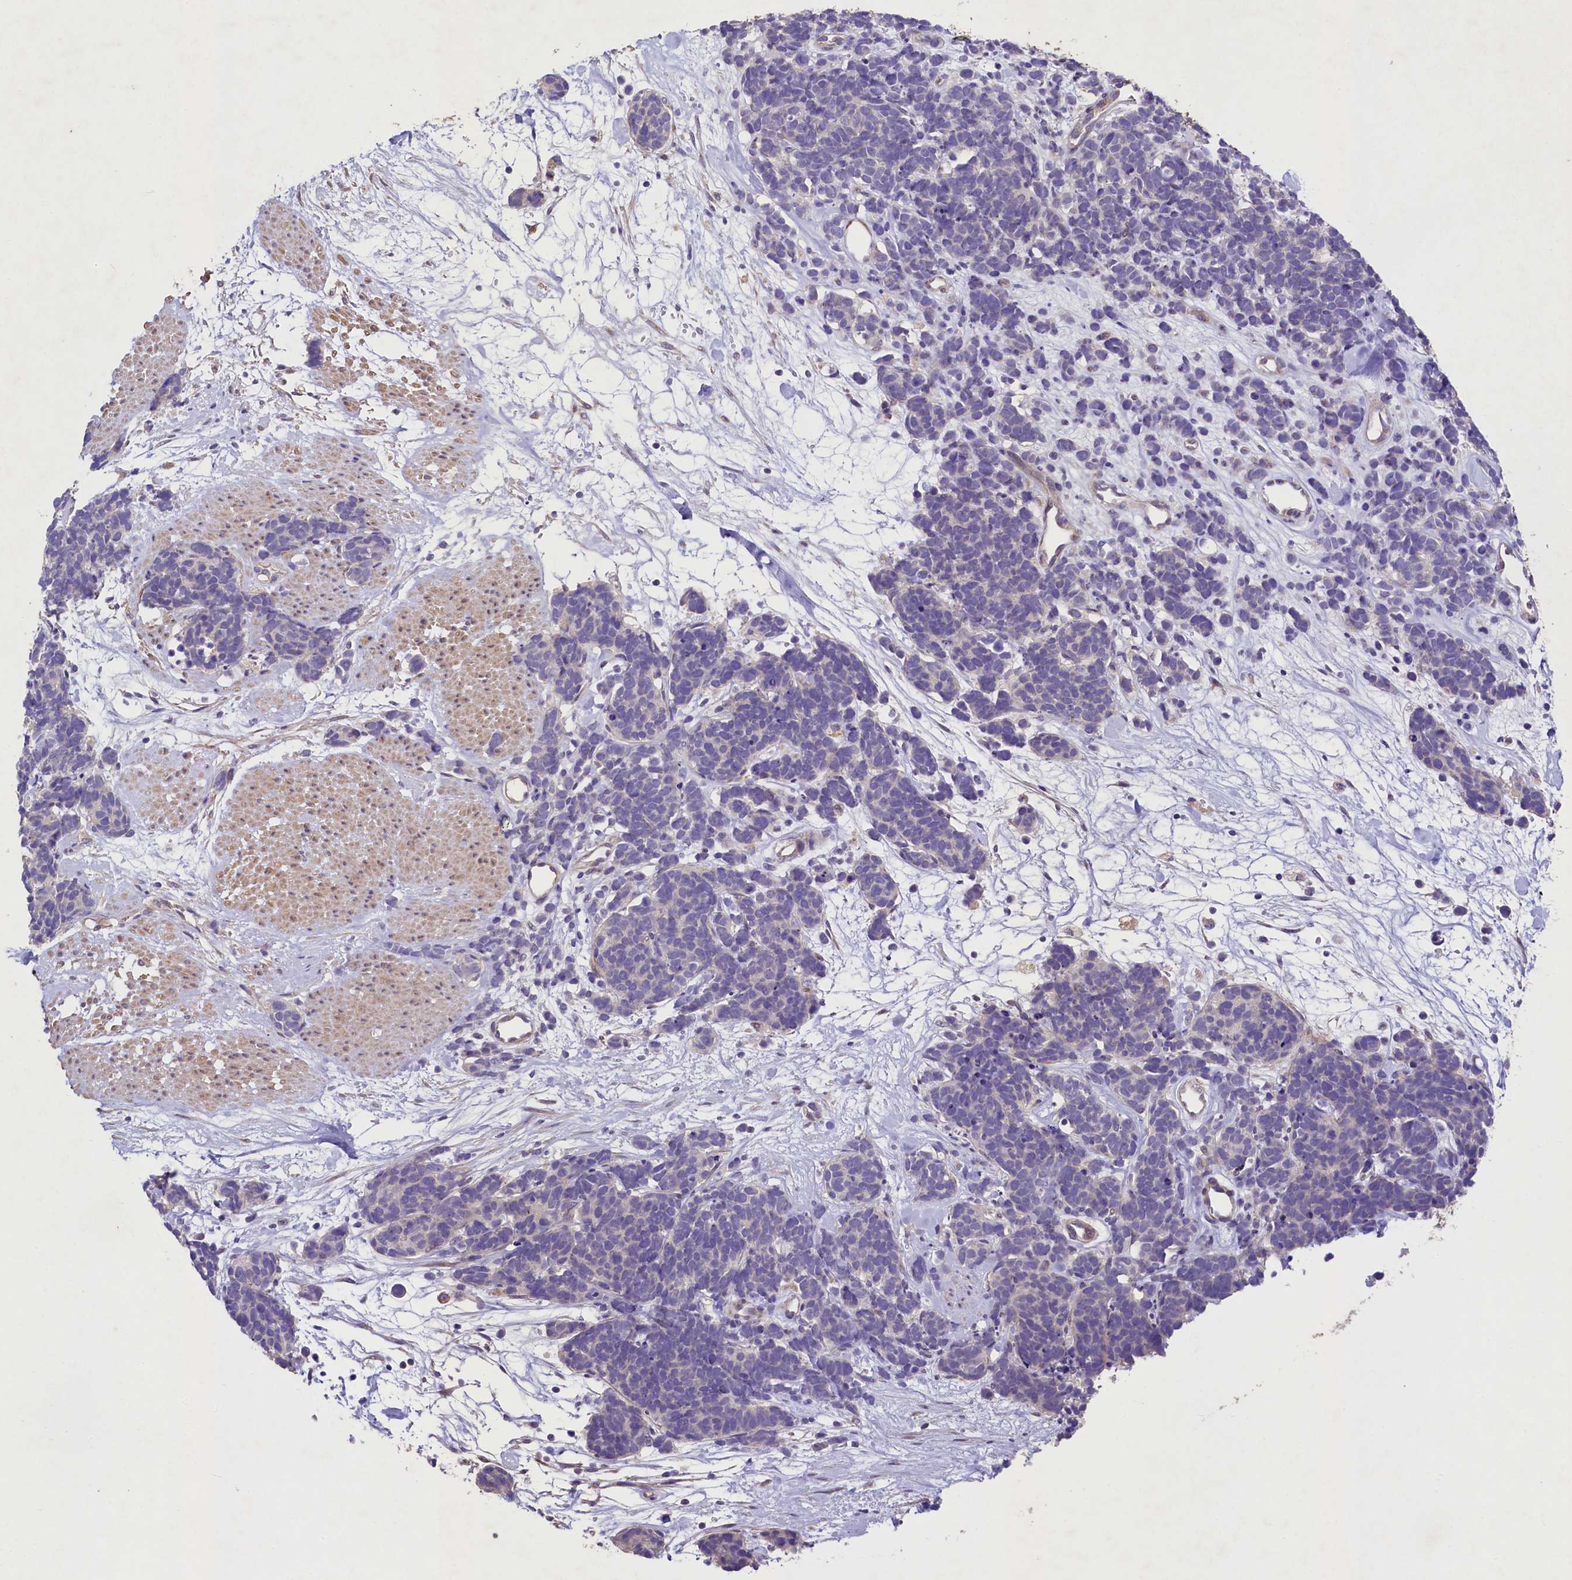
{"staining": {"intensity": "negative", "quantity": "none", "location": "none"}, "tissue": "carcinoid", "cell_type": "Tumor cells", "image_type": "cancer", "snomed": [{"axis": "morphology", "description": "Carcinoma, NOS"}, {"axis": "morphology", "description": "Carcinoid, malignant, NOS"}, {"axis": "topography", "description": "Urinary bladder"}], "caption": "This histopathology image is of malignant carcinoid stained with immunohistochemistry to label a protein in brown with the nuclei are counter-stained blue. There is no positivity in tumor cells.", "gene": "FXYD6", "patient": {"sex": "male", "age": 57}}